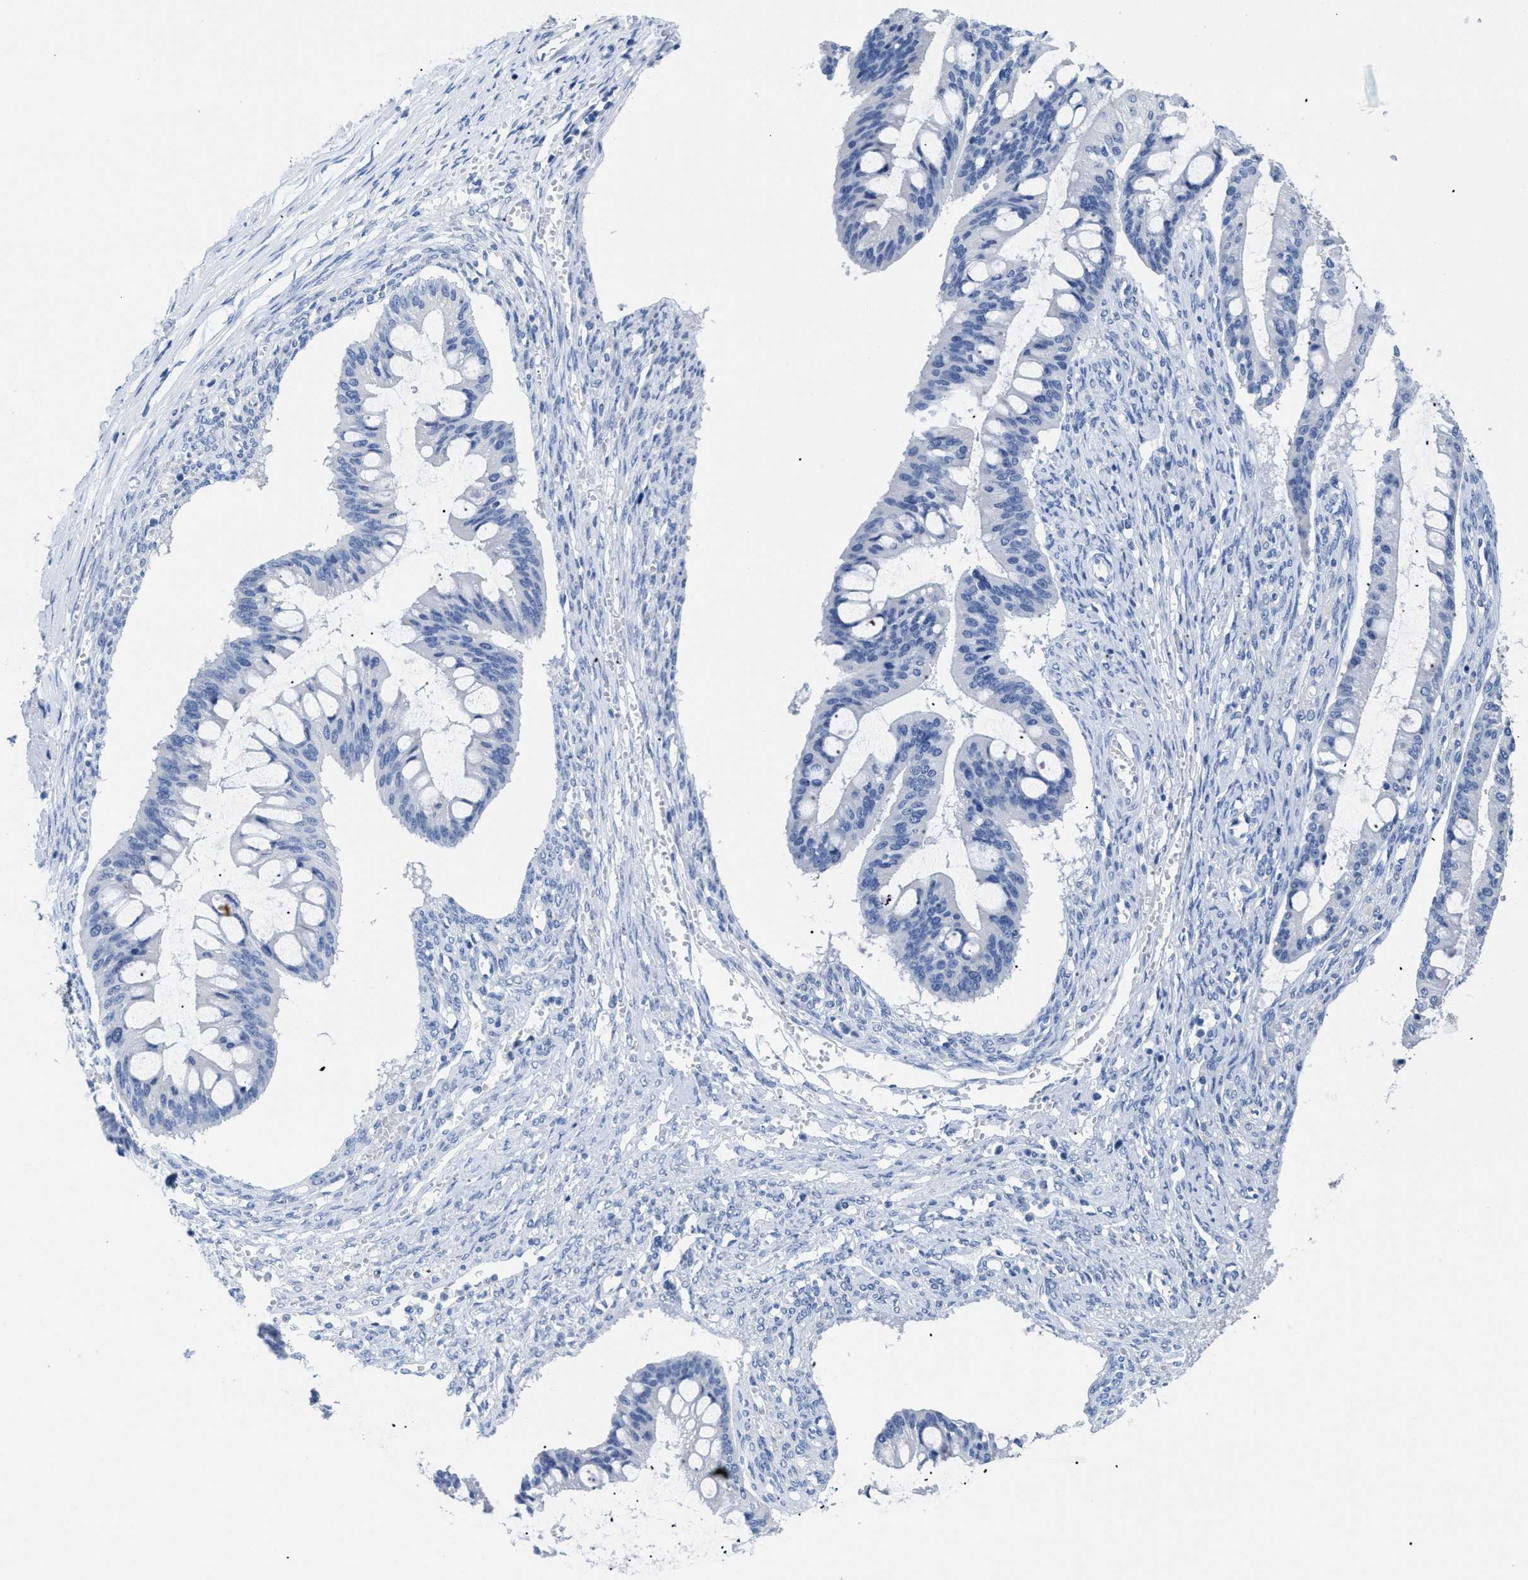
{"staining": {"intensity": "negative", "quantity": "none", "location": "none"}, "tissue": "ovarian cancer", "cell_type": "Tumor cells", "image_type": "cancer", "snomed": [{"axis": "morphology", "description": "Cystadenocarcinoma, mucinous, NOS"}, {"axis": "topography", "description": "Ovary"}], "caption": "Immunohistochemical staining of ovarian mucinous cystadenocarcinoma demonstrates no significant positivity in tumor cells. (DAB (3,3'-diaminobenzidine) immunohistochemistry (IHC) with hematoxylin counter stain).", "gene": "APOBEC2", "patient": {"sex": "female", "age": 73}}